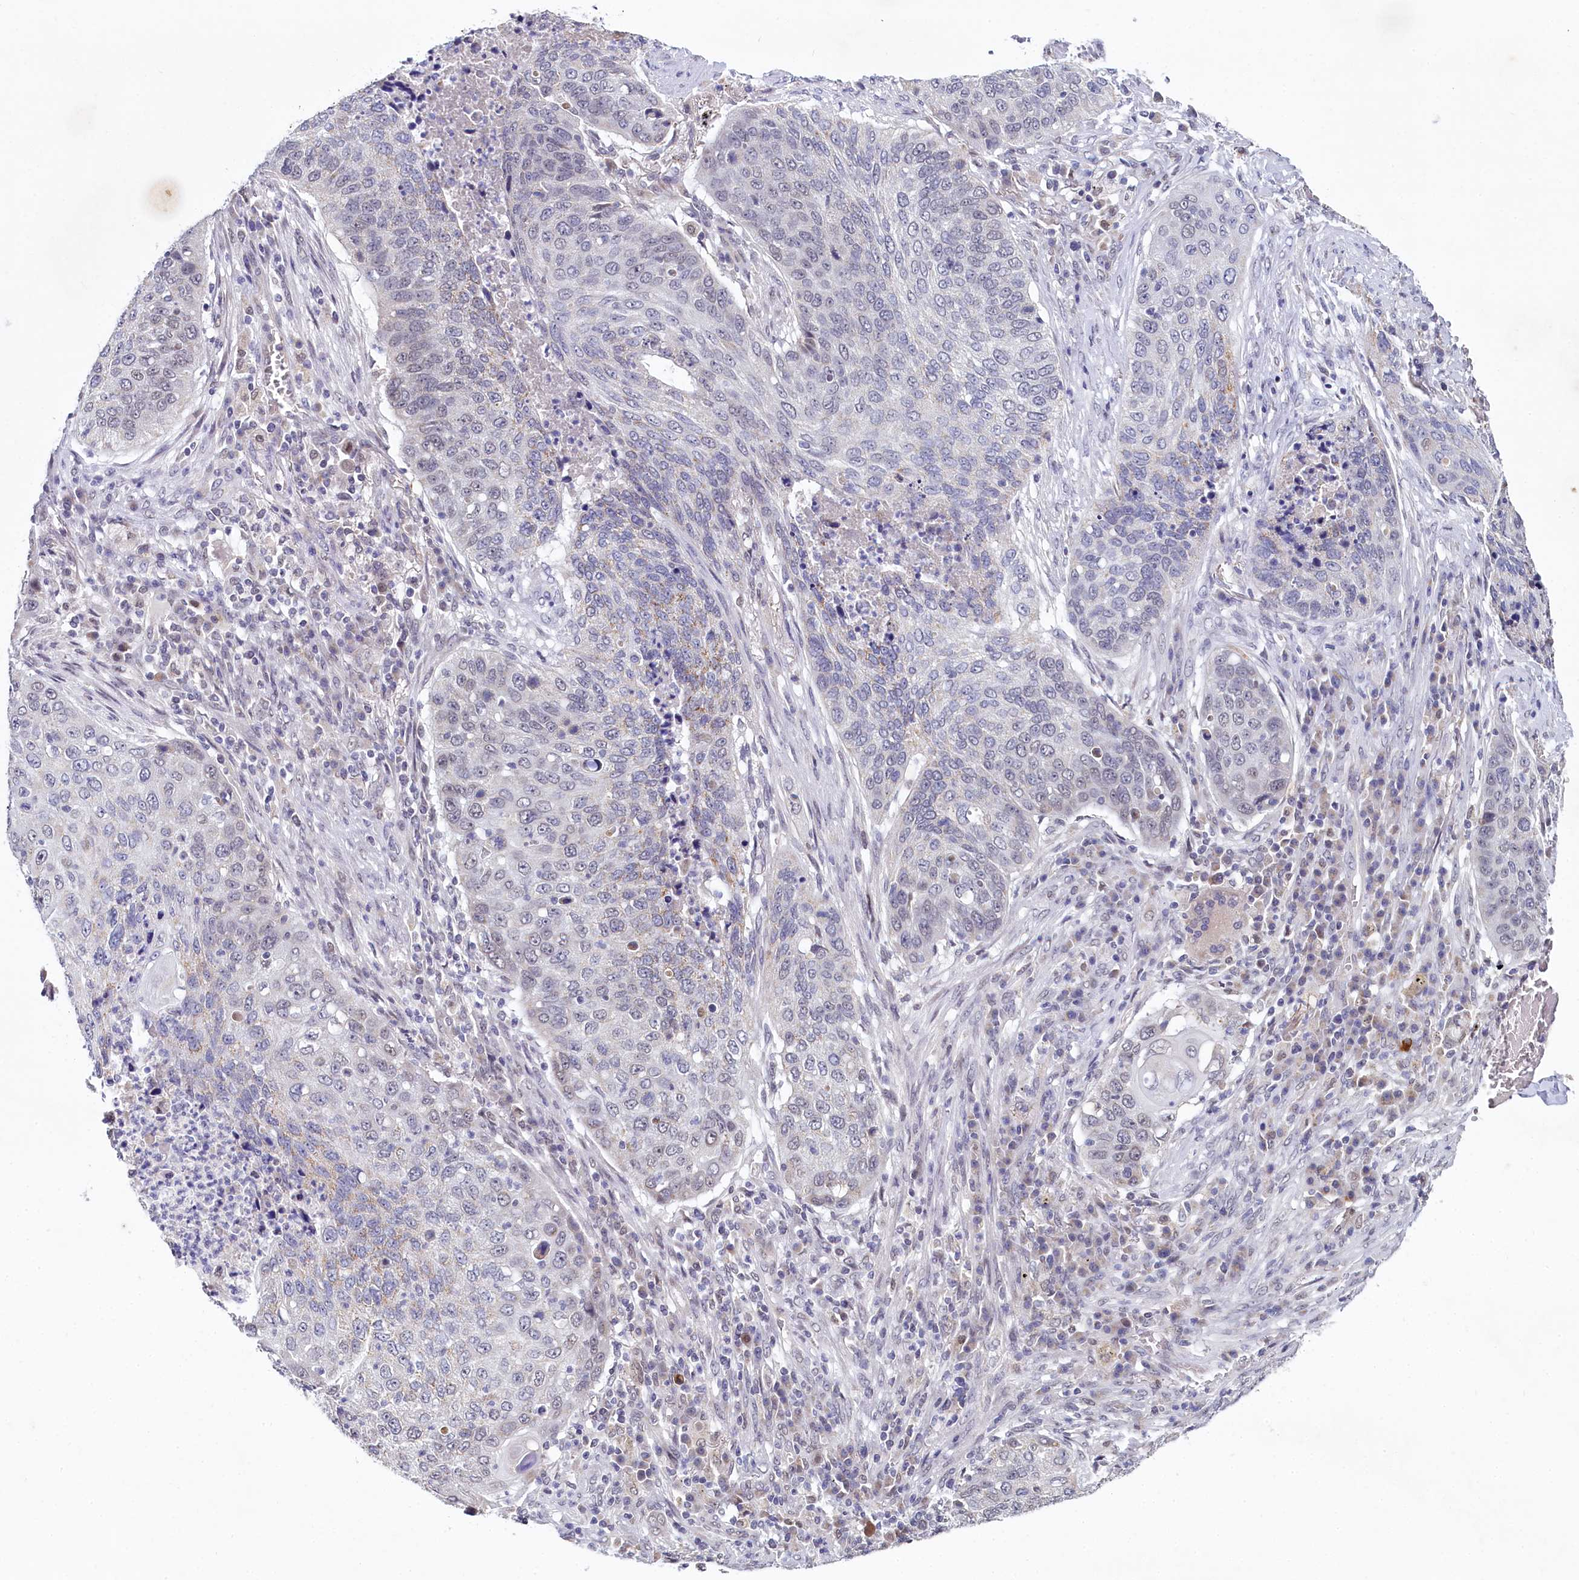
{"staining": {"intensity": "negative", "quantity": "none", "location": "none"}, "tissue": "lung cancer", "cell_type": "Tumor cells", "image_type": "cancer", "snomed": [{"axis": "morphology", "description": "Squamous cell carcinoma, NOS"}, {"axis": "topography", "description": "Lung"}], "caption": "This micrograph is of lung cancer (squamous cell carcinoma) stained with IHC to label a protein in brown with the nuclei are counter-stained blue. There is no expression in tumor cells.", "gene": "PPHLN1", "patient": {"sex": "female", "age": 63}}